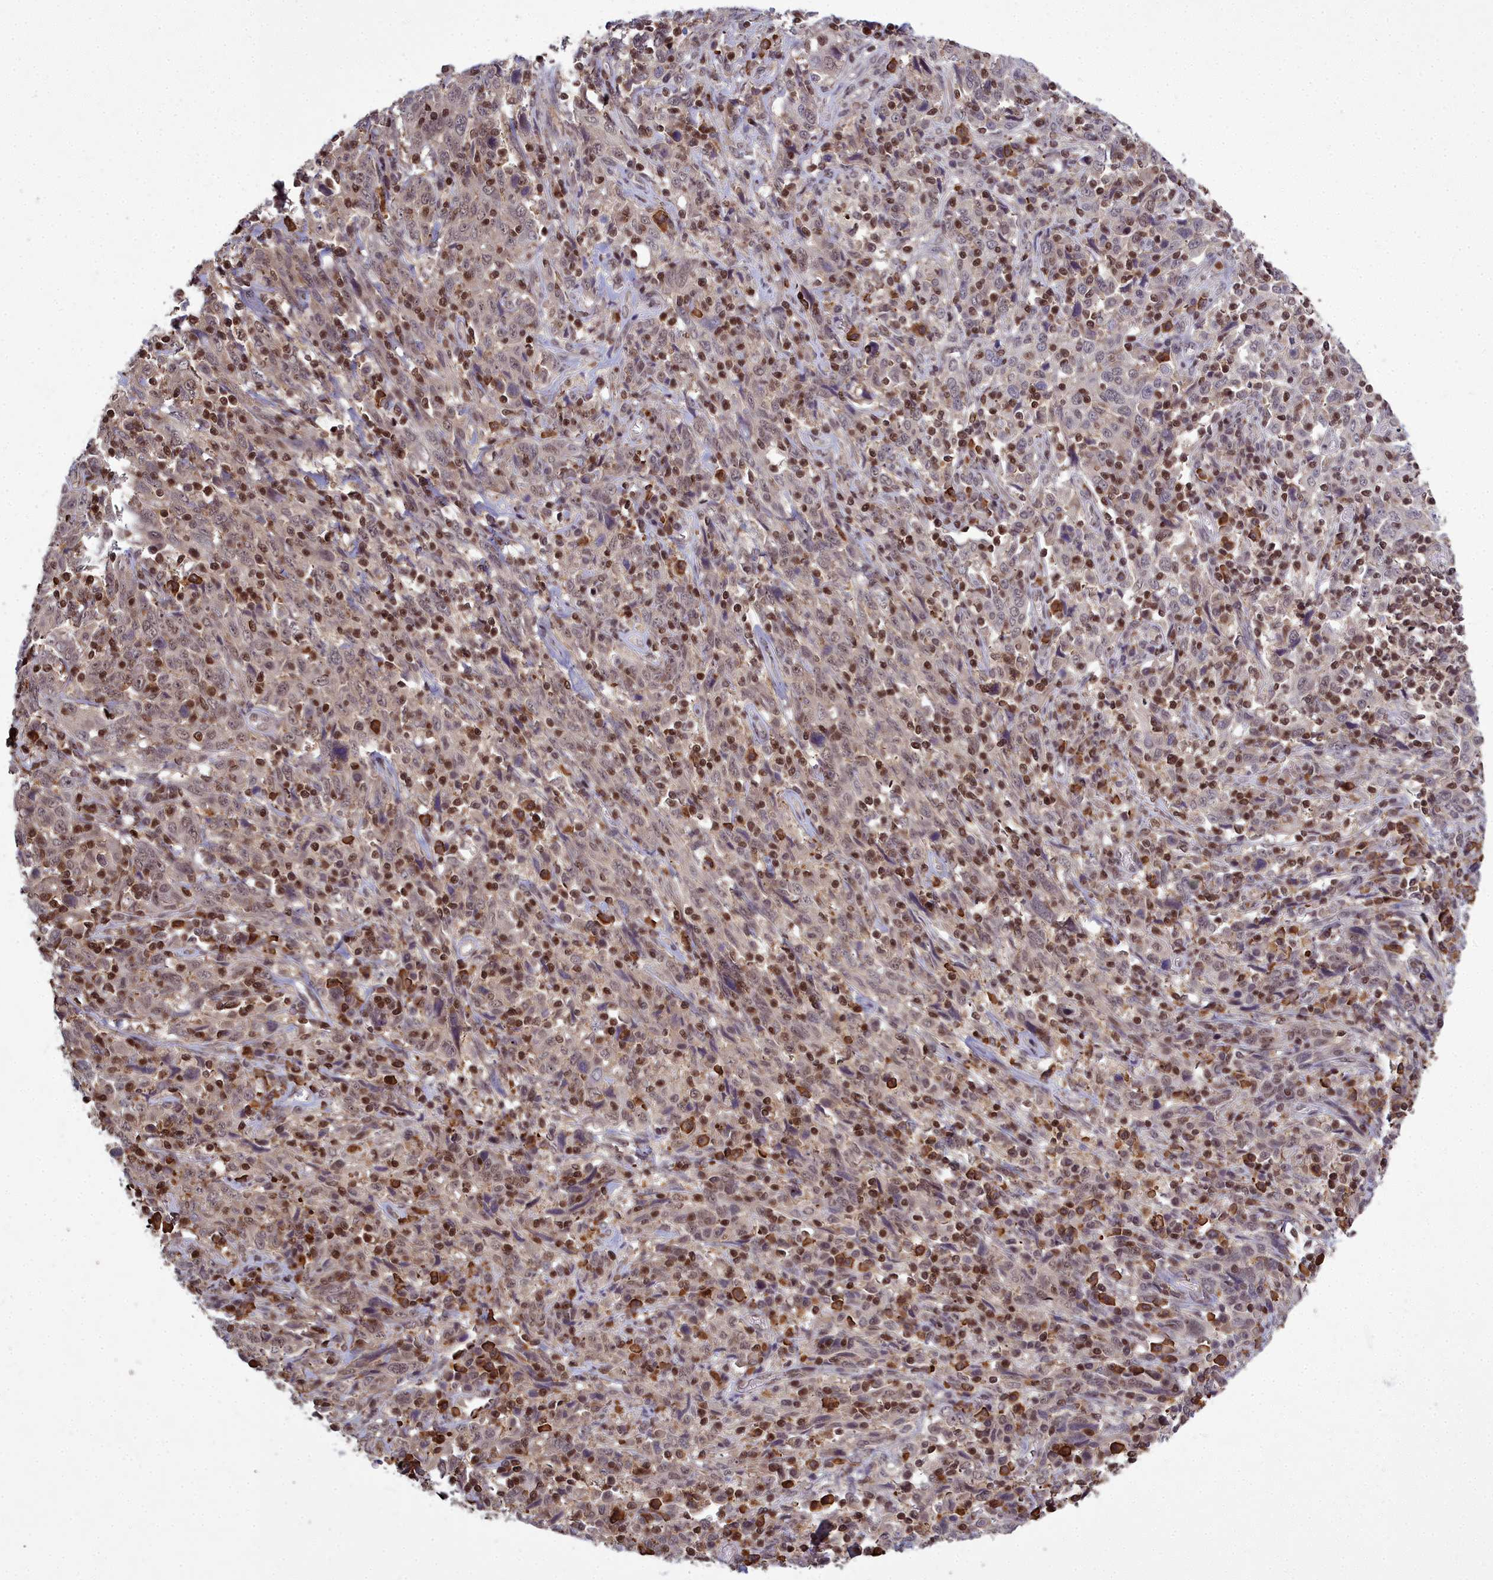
{"staining": {"intensity": "moderate", "quantity": "25%-75%", "location": "nuclear"}, "tissue": "cervical cancer", "cell_type": "Tumor cells", "image_type": "cancer", "snomed": [{"axis": "morphology", "description": "Squamous cell carcinoma, NOS"}, {"axis": "topography", "description": "Cervix"}], "caption": "Immunohistochemistry (IHC) photomicrograph of neoplastic tissue: human cervical cancer stained using IHC shows medium levels of moderate protein expression localized specifically in the nuclear of tumor cells, appearing as a nuclear brown color.", "gene": "GMEB1", "patient": {"sex": "female", "age": 46}}